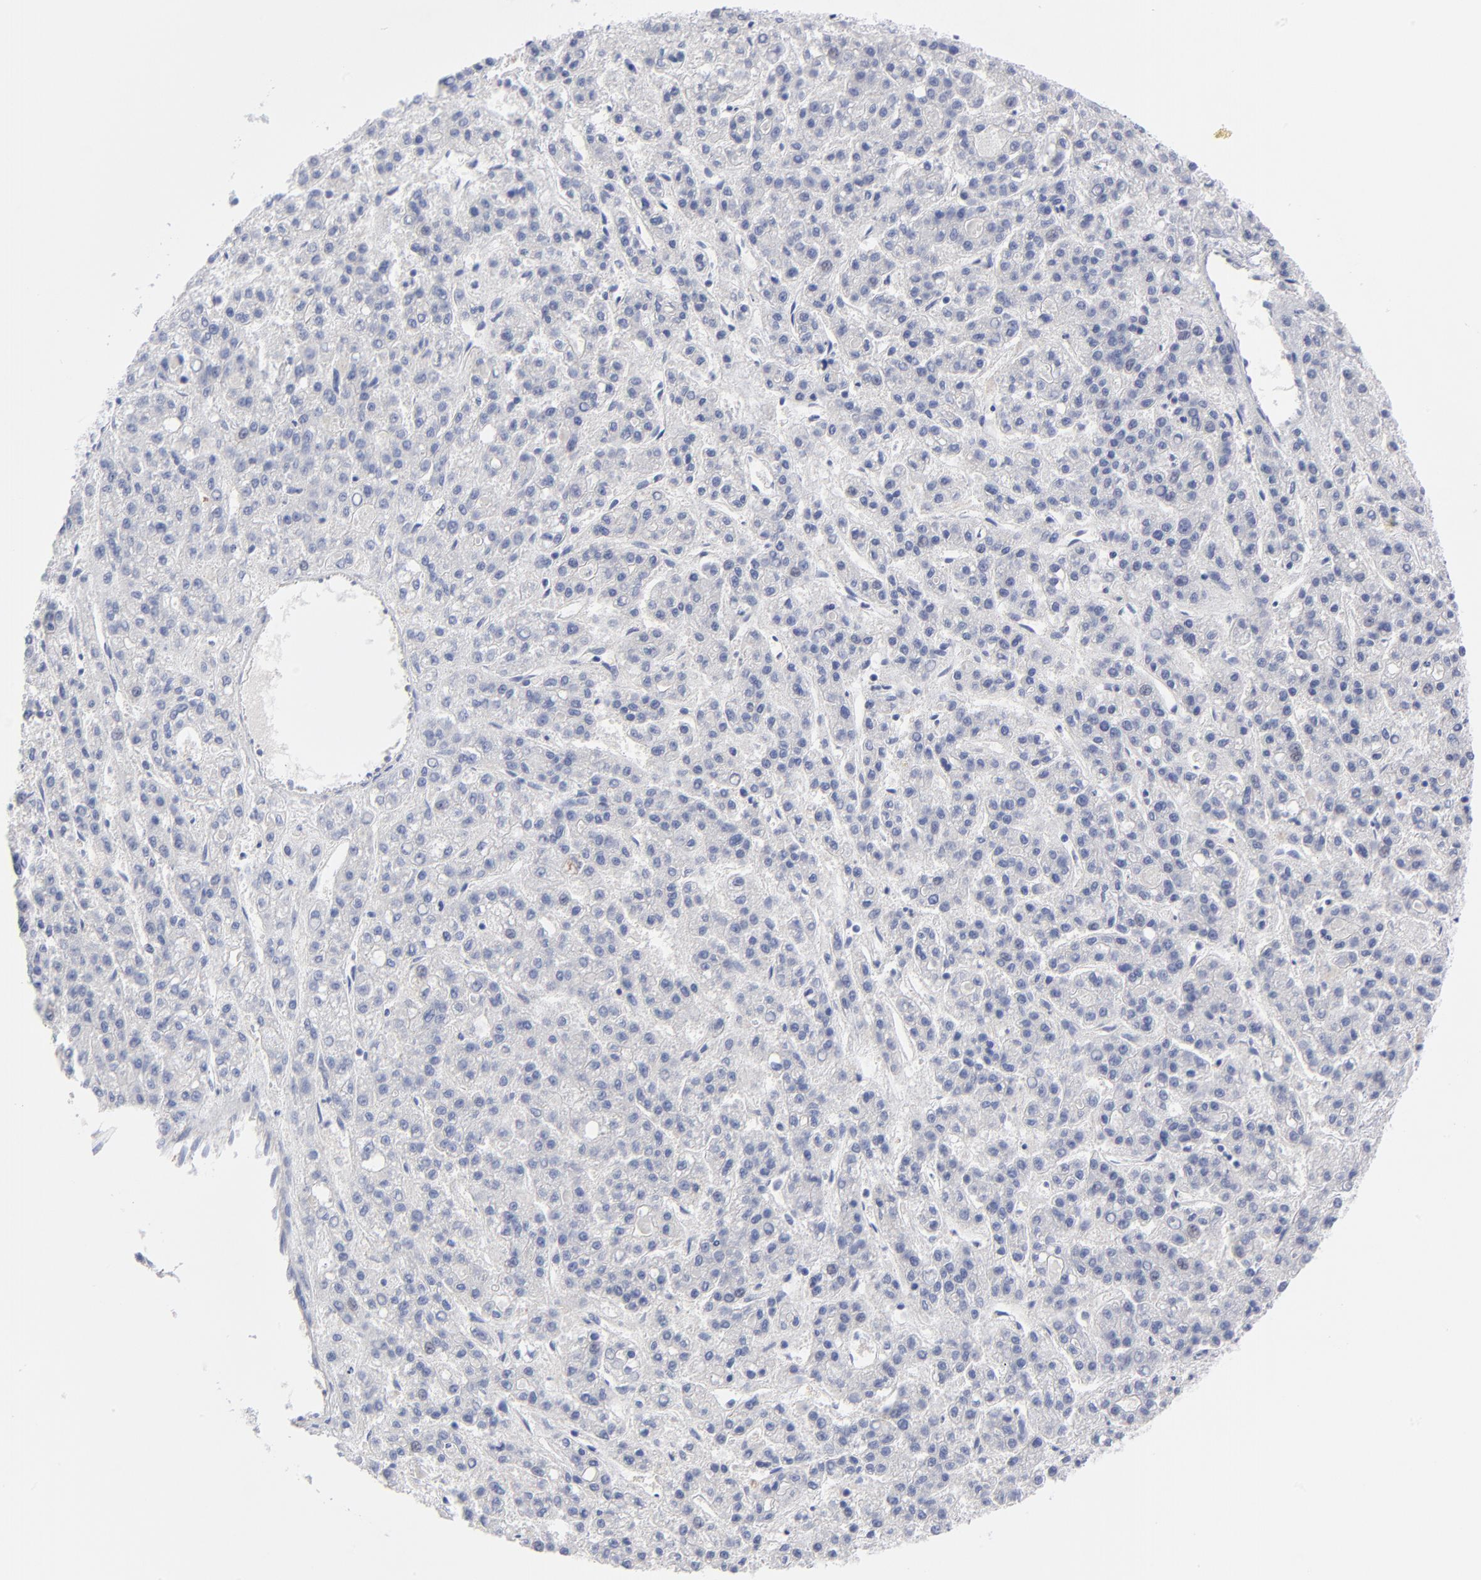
{"staining": {"intensity": "negative", "quantity": "none", "location": "none"}, "tissue": "liver cancer", "cell_type": "Tumor cells", "image_type": "cancer", "snomed": [{"axis": "morphology", "description": "Carcinoma, Hepatocellular, NOS"}, {"axis": "topography", "description": "Liver"}], "caption": "Immunohistochemical staining of liver cancer demonstrates no significant expression in tumor cells.", "gene": "ACY1", "patient": {"sex": "male", "age": 70}}